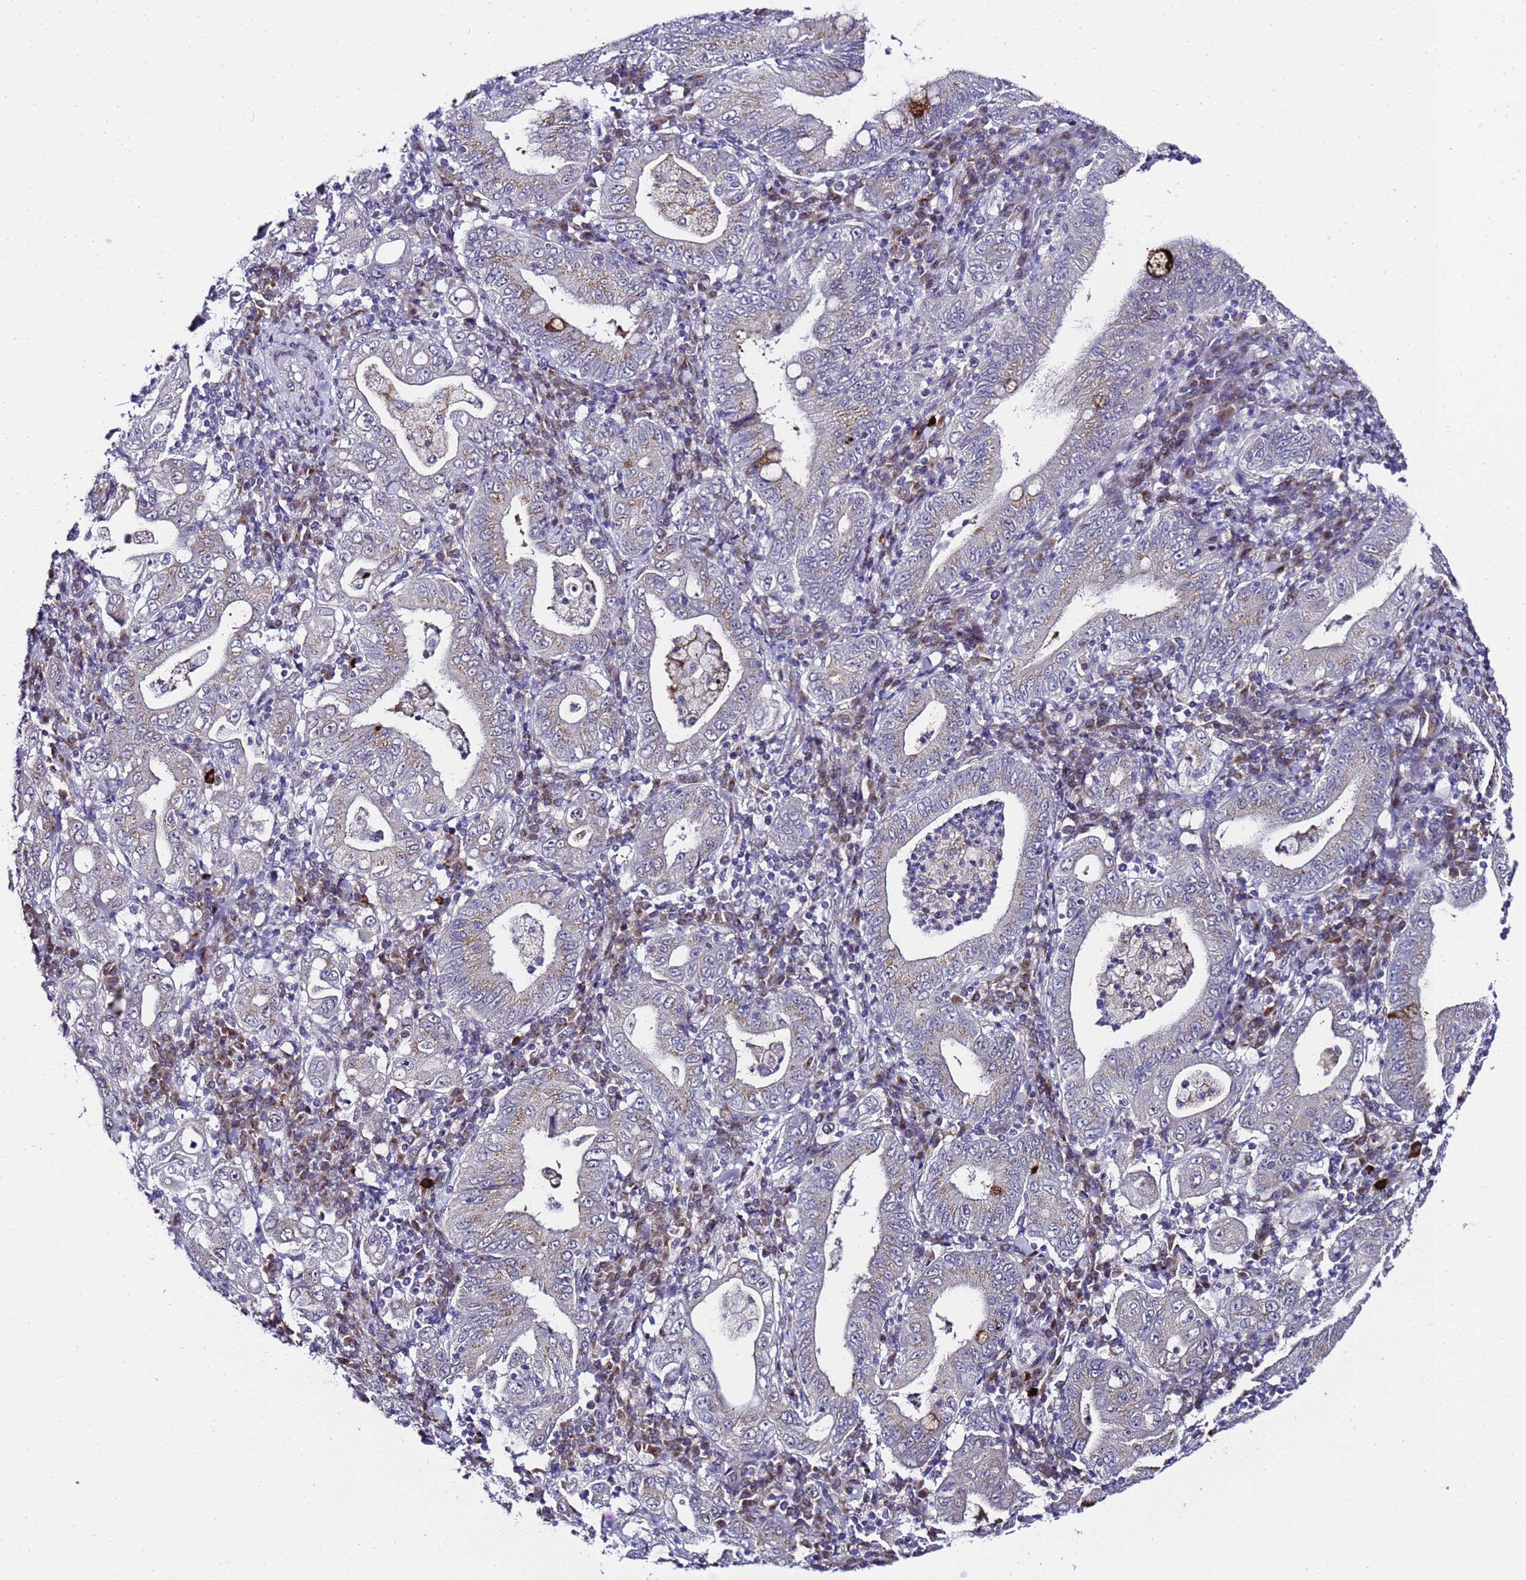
{"staining": {"intensity": "moderate", "quantity": "25%-75%", "location": "cytoplasmic/membranous"}, "tissue": "stomach cancer", "cell_type": "Tumor cells", "image_type": "cancer", "snomed": [{"axis": "morphology", "description": "Normal tissue, NOS"}, {"axis": "morphology", "description": "Adenocarcinoma, NOS"}, {"axis": "topography", "description": "Esophagus"}, {"axis": "topography", "description": "Stomach, upper"}, {"axis": "topography", "description": "Peripheral nerve tissue"}], "caption": "A high-resolution image shows immunohistochemistry staining of stomach adenocarcinoma, which demonstrates moderate cytoplasmic/membranous positivity in about 25%-75% of tumor cells.", "gene": "C19orf47", "patient": {"sex": "male", "age": 62}}